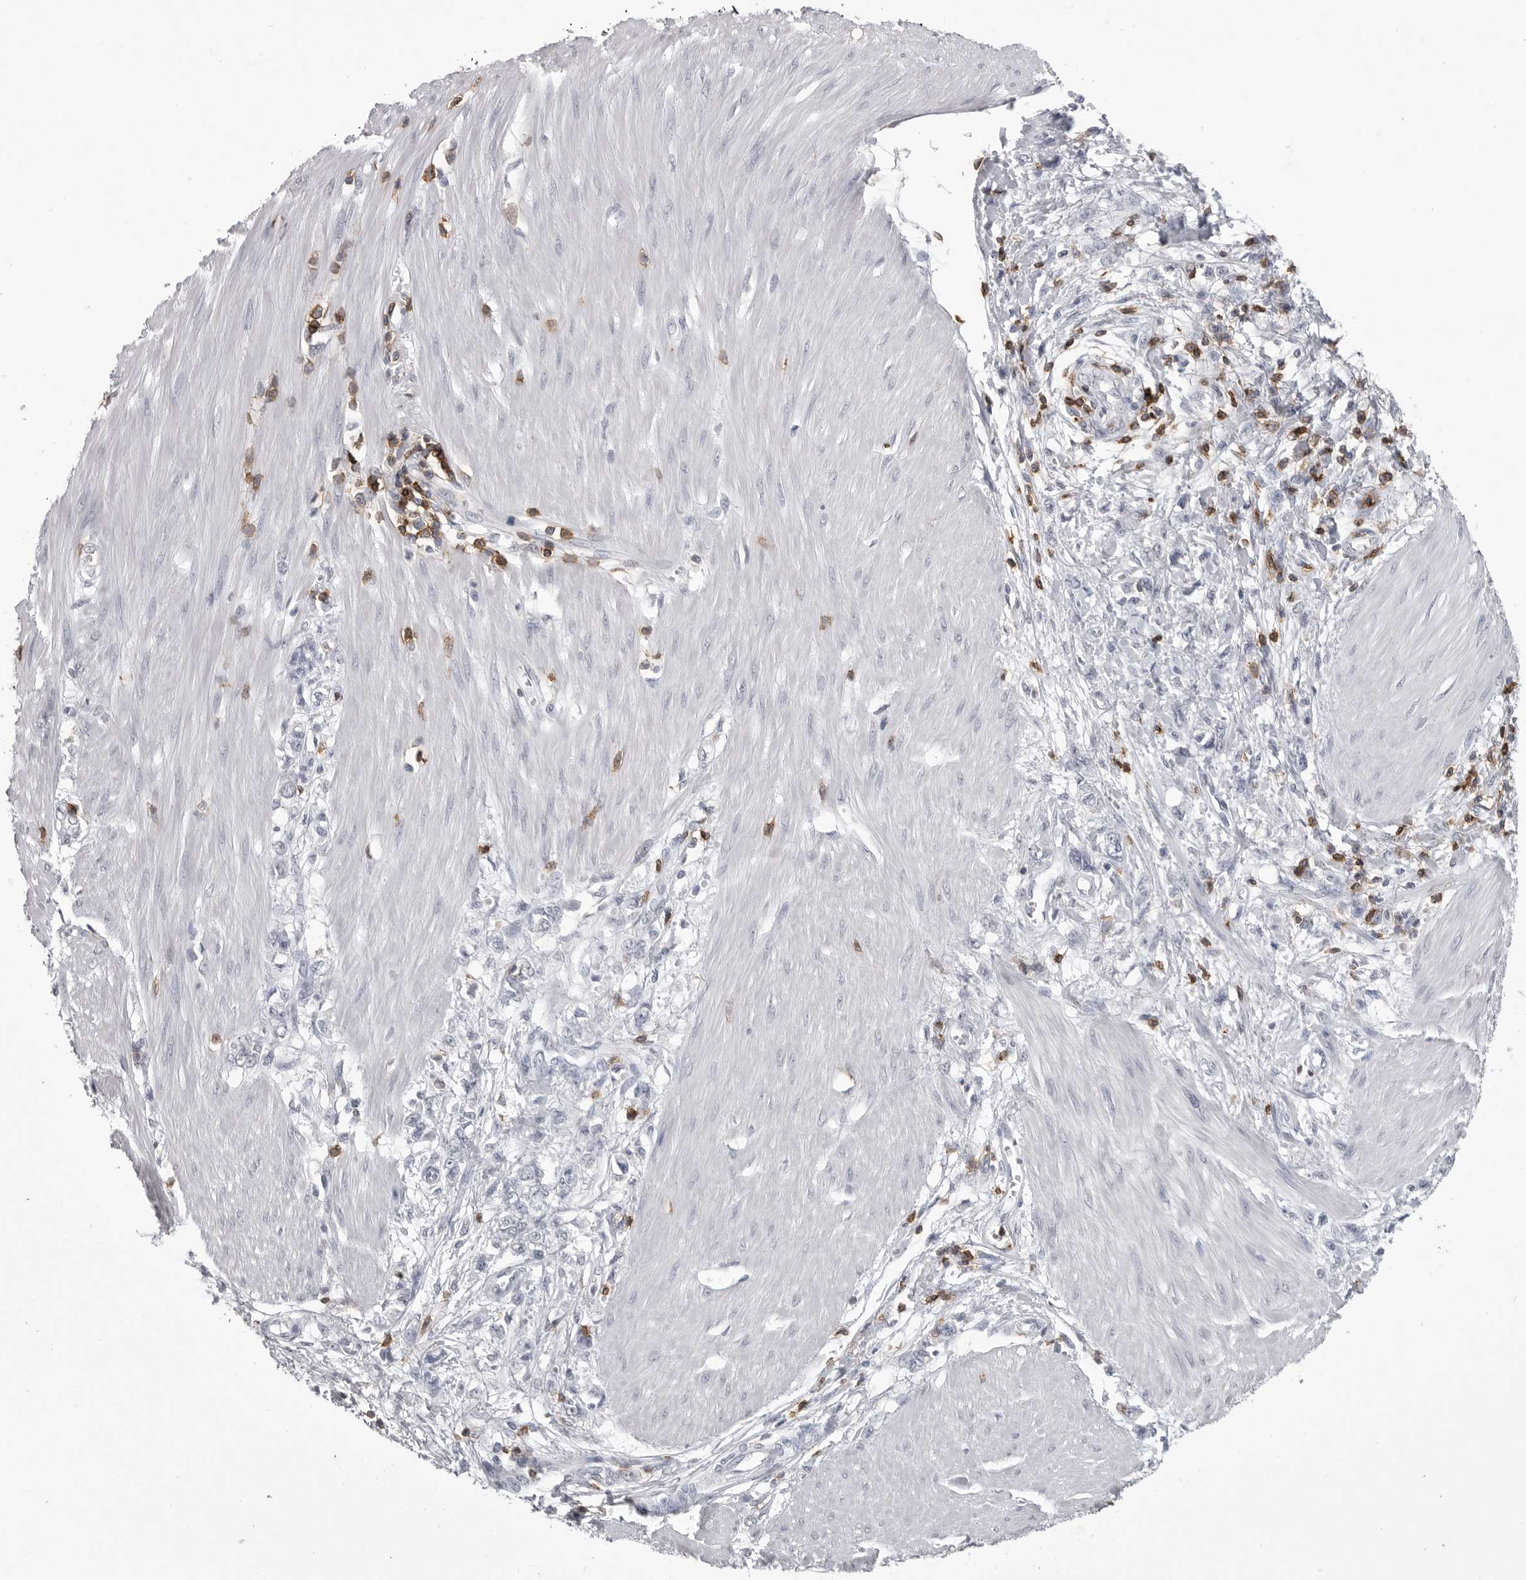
{"staining": {"intensity": "negative", "quantity": "none", "location": "none"}, "tissue": "stomach cancer", "cell_type": "Tumor cells", "image_type": "cancer", "snomed": [{"axis": "morphology", "description": "Adenocarcinoma, NOS"}, {"axis": "topography", "description": "Stomach"}], "caption": "High magnification brightfield microscopy of stomach cancer (adenocarcinoma) stained with DAB (brown) and counterstained with hematoxylin (blue): tumor cells show no significant expression.", "gene": "ITGAL", "patient": {"sex": "female", "age": 76}}